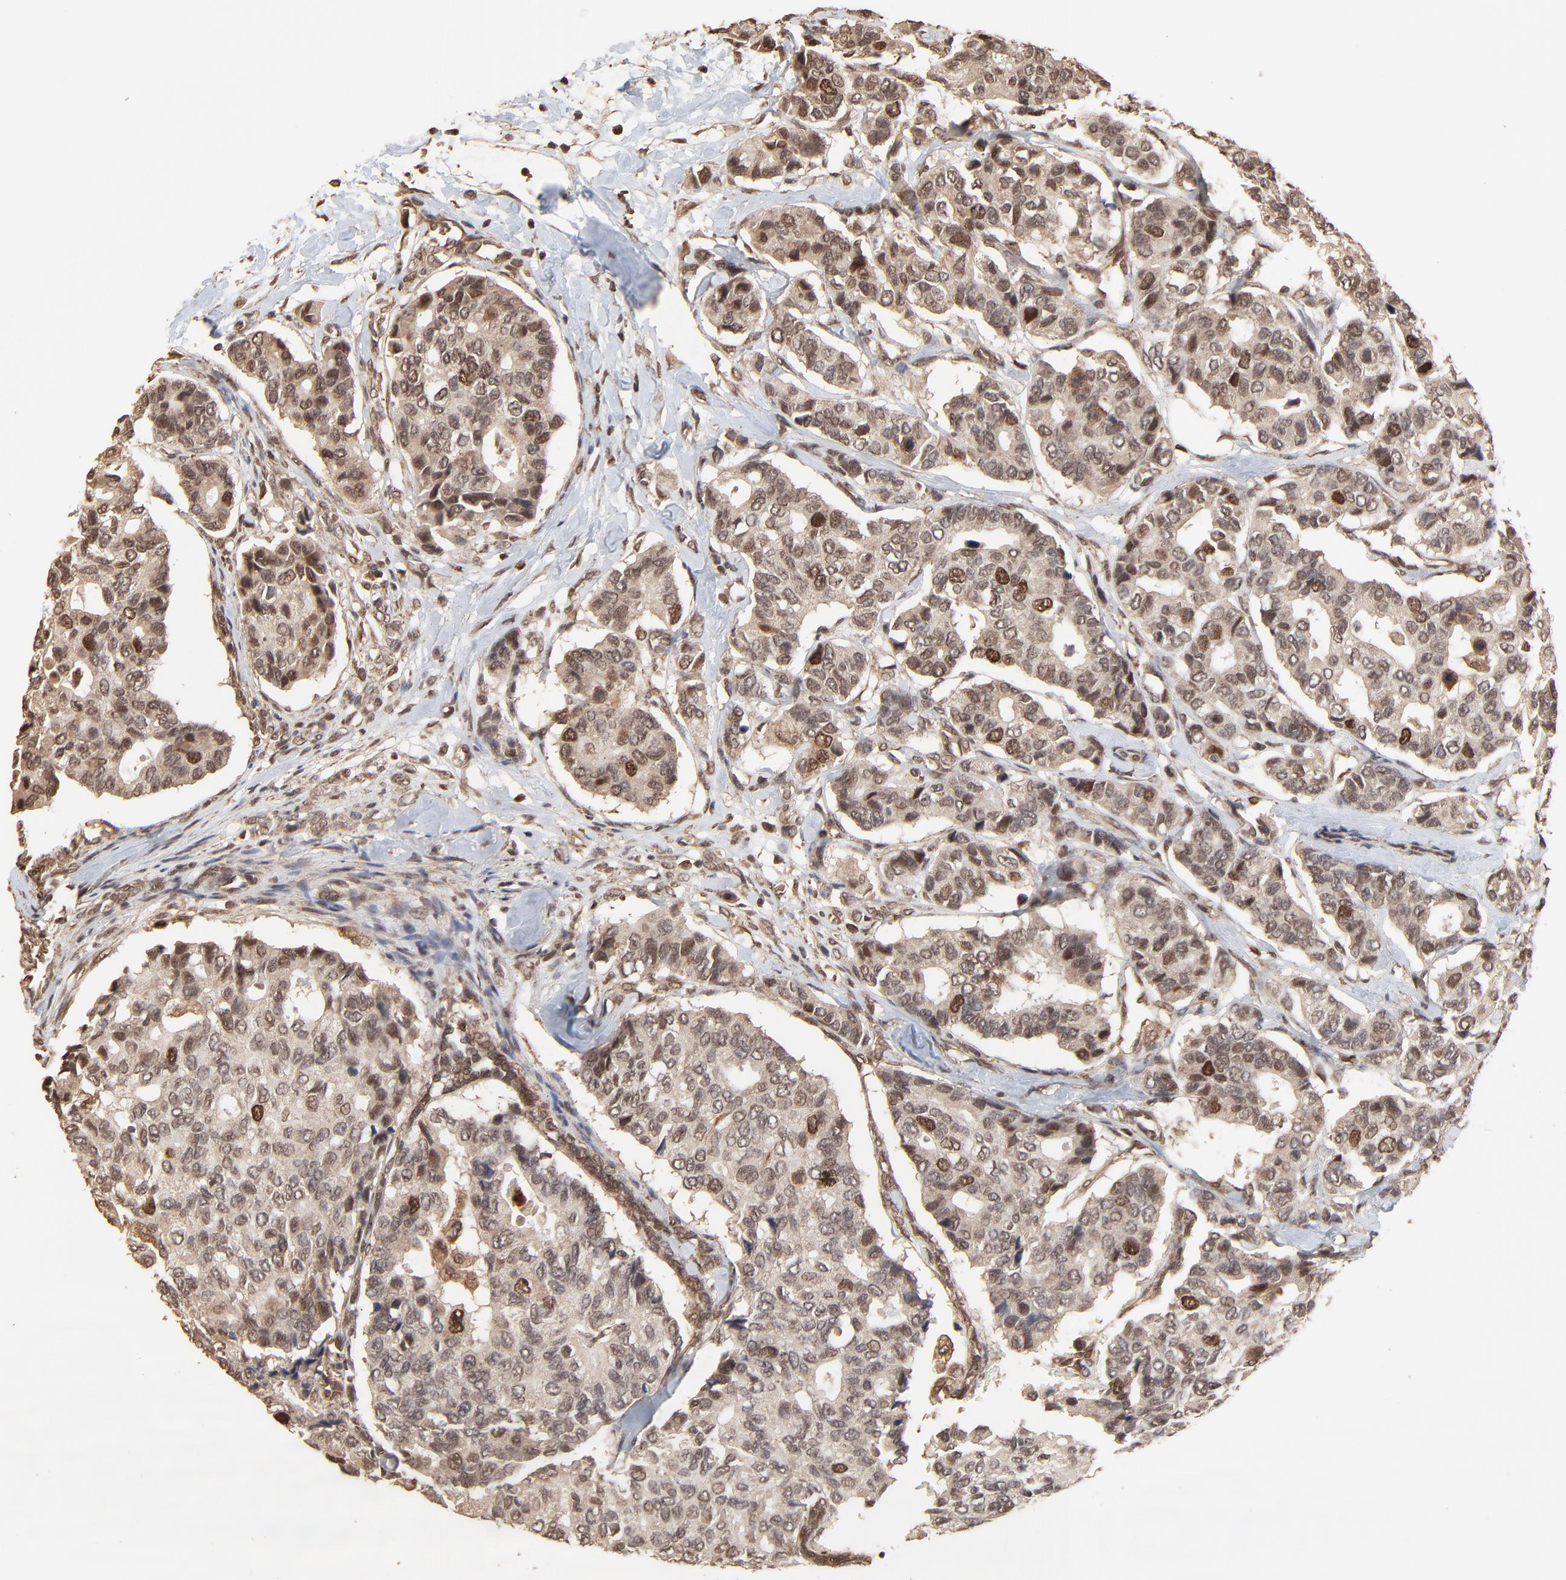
{"staining": {"intensity": "moderate", "quantity": ">75%", "location": "cytoplasmic/membranous,nuclear"}, "tissue": "breast cancer", "cell_type": "Tumor cells", "image_type": "cancer", "snomed": [{"axis": "morphology", "description": "Duct carcinoma"}, {"axis": "topography", "description": "Breast"}], "caption": "Breast intraductal carcinoma stained with DAB (3,3'-diaminobenzidine) immunohistochemistry (IHC) exhibits medium levels of moderate cytoplasmic/membranous and nuclear expression in approximately >75% of tumor cells. (Stains: DAB in brown, nuclei in blue, Microscopy: brightfield microscopy at high magnification).", "gene": "FAM227A", "patient": {"sex": "female", "age": 69}}